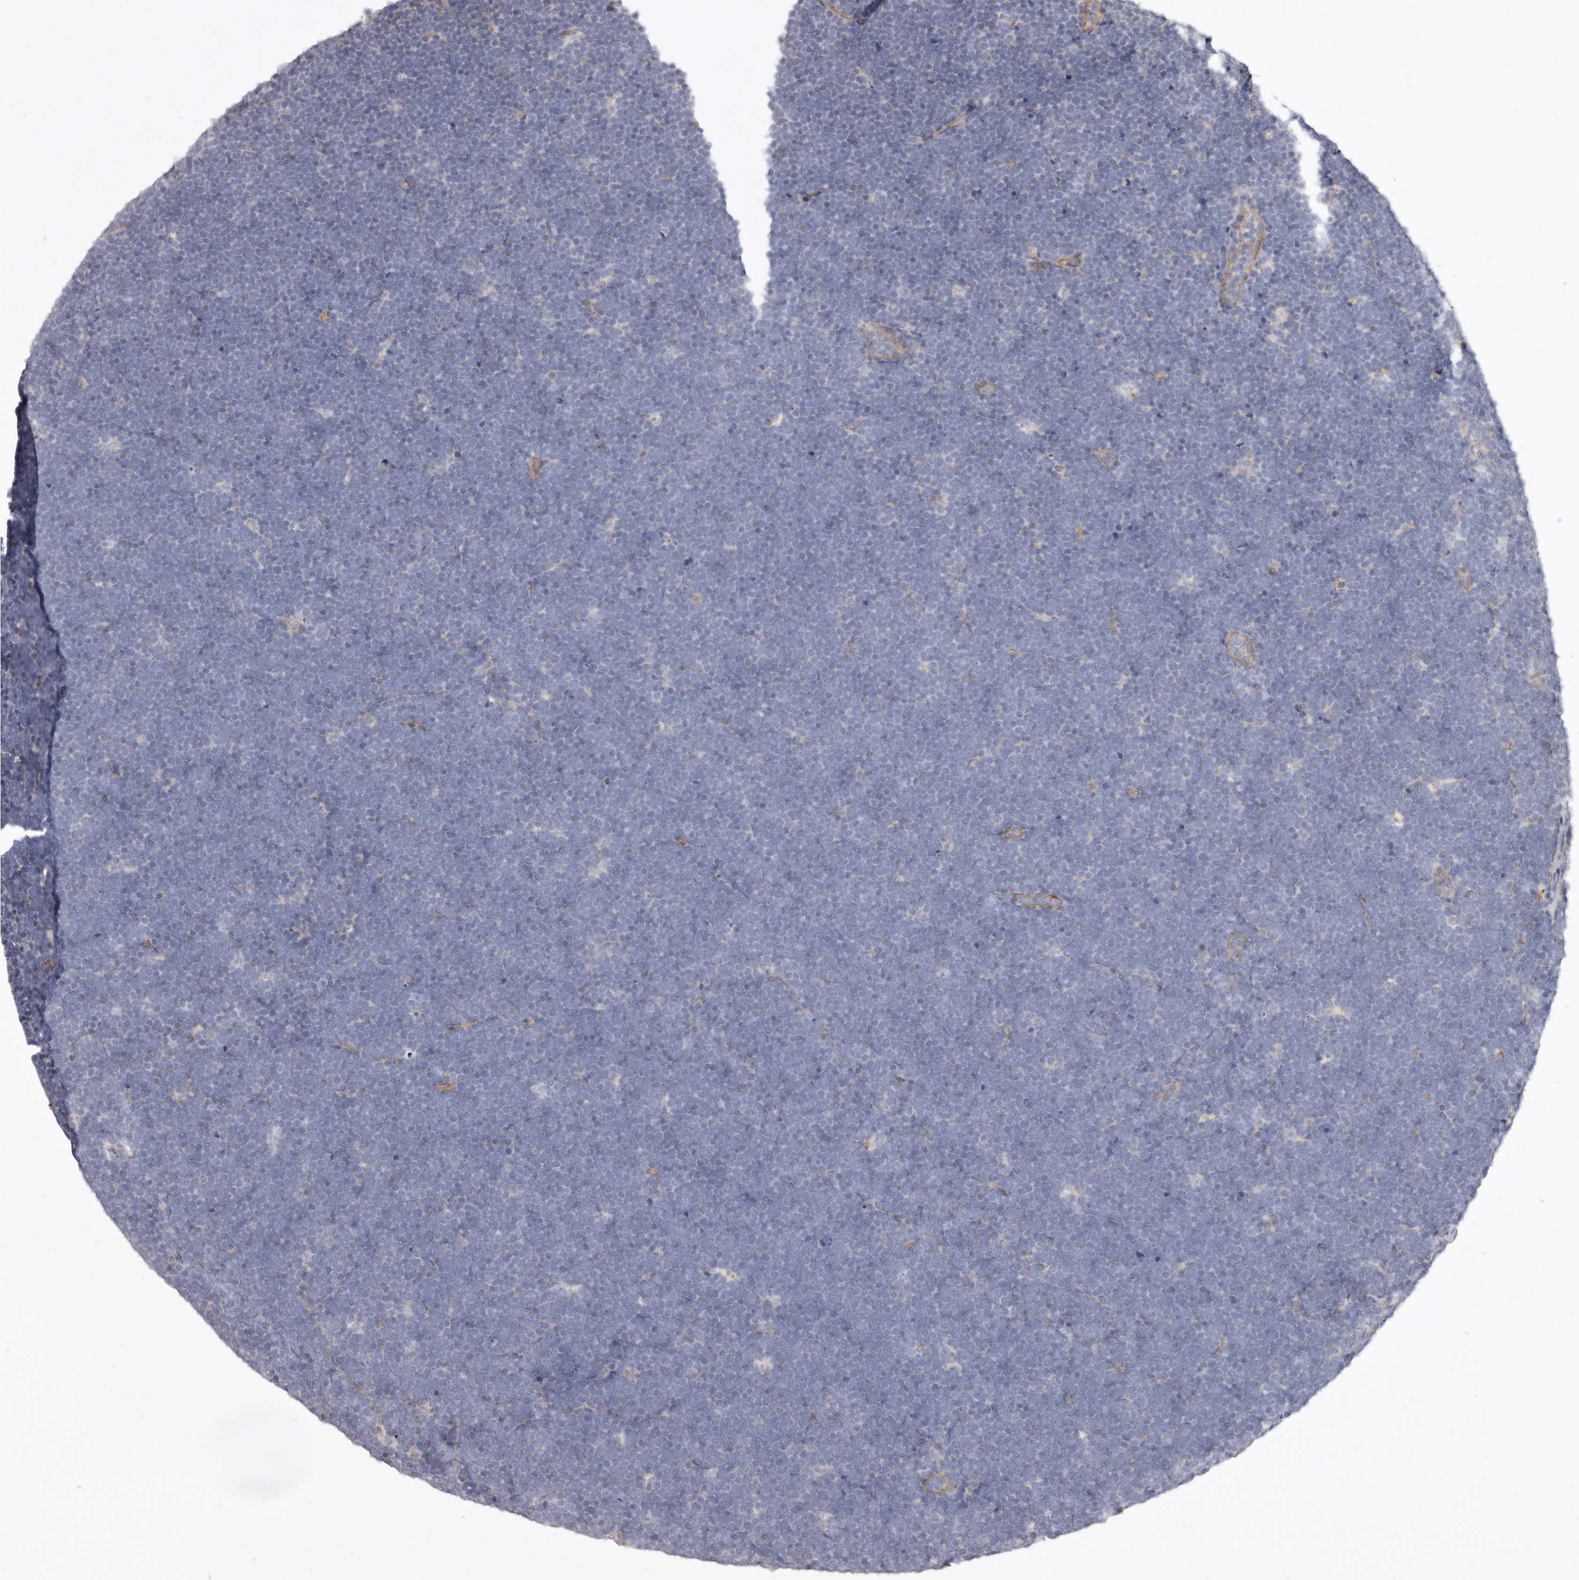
{"staining": {"intensity": "negative", "quantity": "none", "location": "none"}, "tissue": "lymphoma", "cell_type": "Tumor cells", "image_type": "cancer", "snomed": [{"axis": "morphology", "description": "Malignant lymphoma, non-Hodgkin's type, High grade"}, {"axis": "topography", "description": "Lymph node"}], "caption": "Tumor cells are negative for protein expression in human high-grade malignant lymphoma, non-Hodgkin's type.", "gene": "P2RX6", "patient": {"sex": "male", "age": 13}}